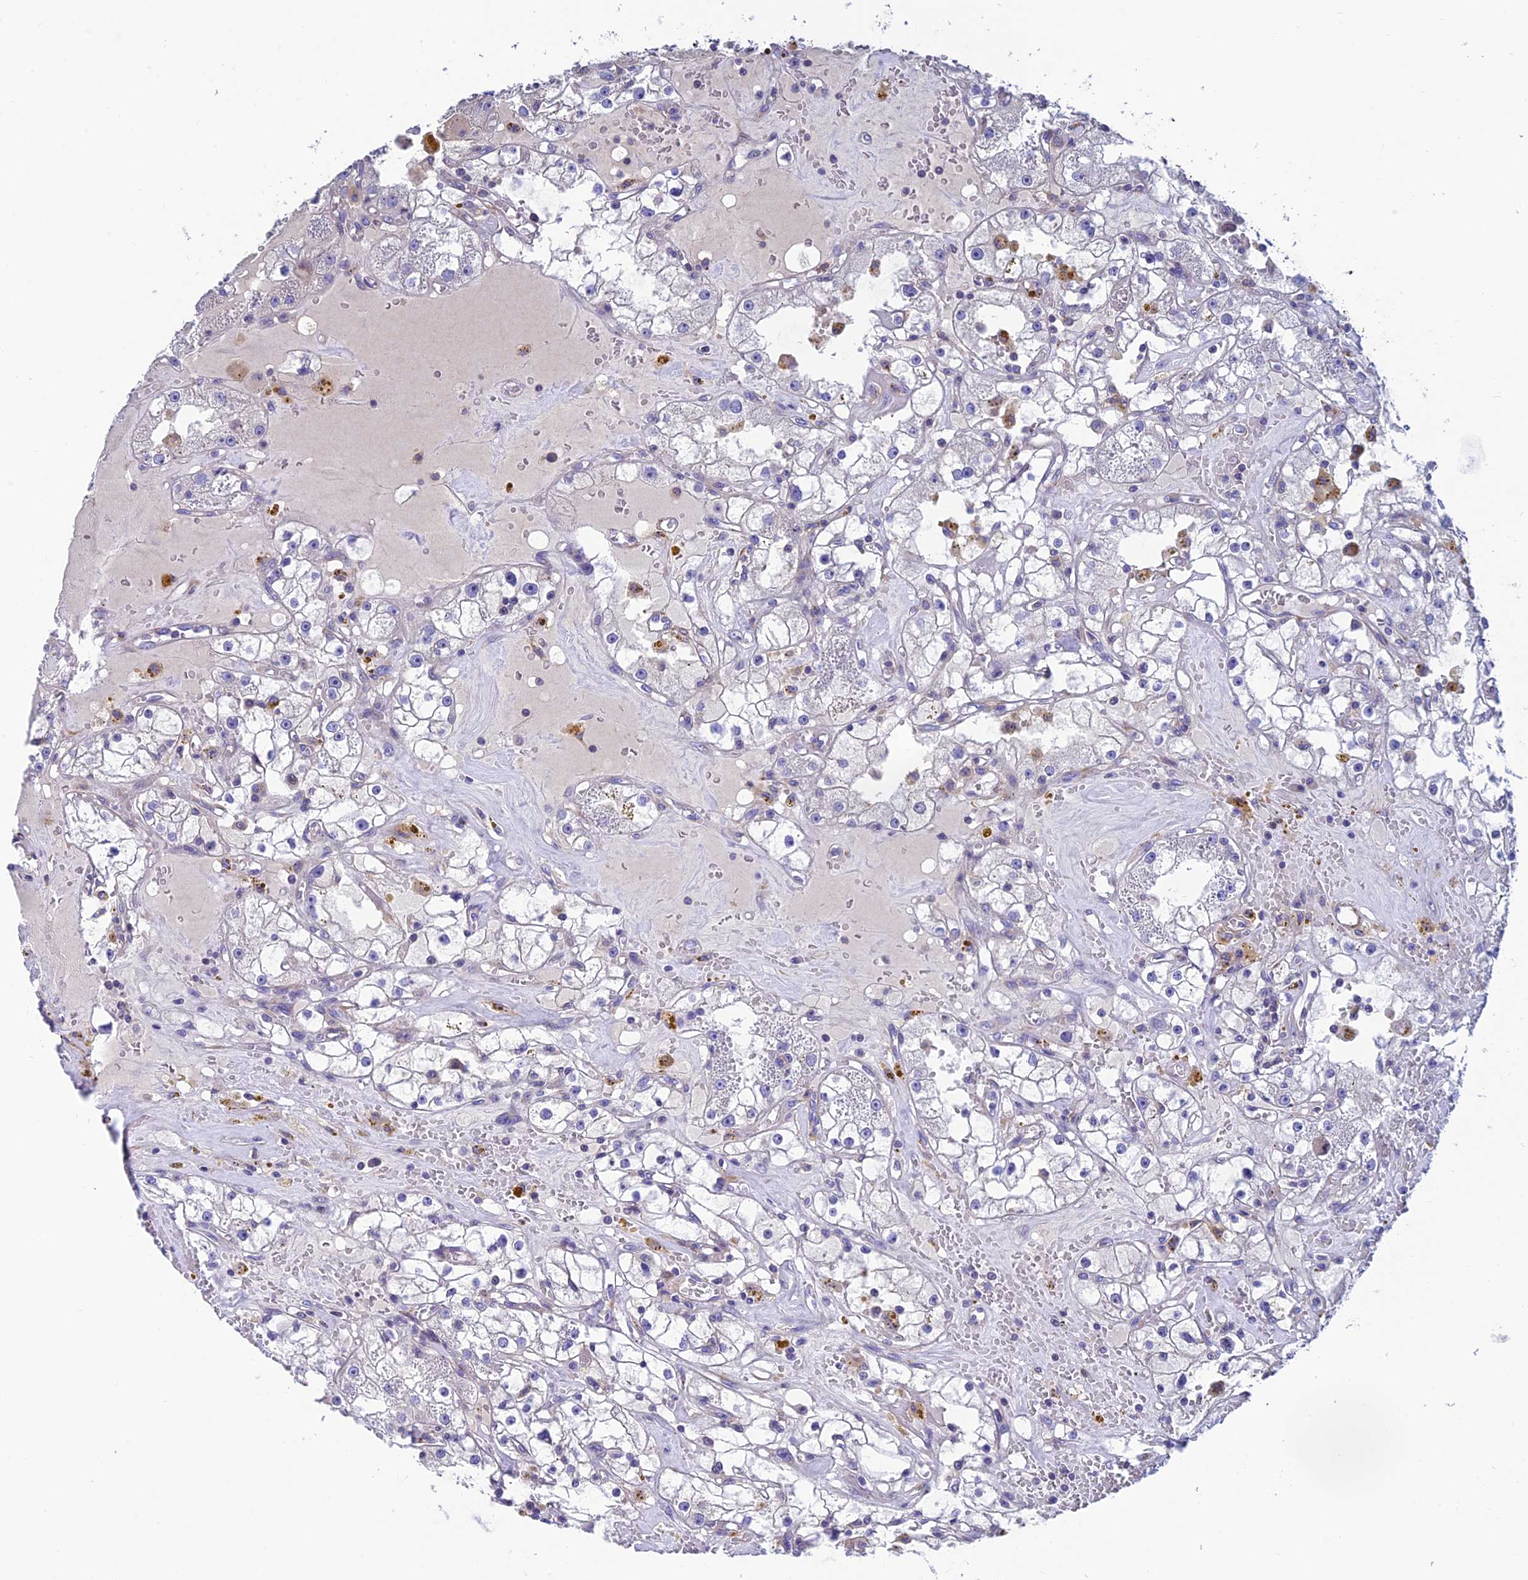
{"staining": {"intensity": "negative", "quantity": "none", "location": "none"}, "tissue": "renal cancer", "cell_type": "Tumor cells", "image_type": "cancer", "snomed": [{"axis": "morphology", "description": "Adenocarcinoma, NOS"}, {"axis": "topography", "description": "Kidney"}], "caption": "IHC of human adenocarcinoma (renal) demonstrates no positivity in tumor cells. The staining is performed using DAB brown chromogen with nuclei counter-stained in using hematoxylin.", "gene": "FAM178B", "patient": {"sex": "male", "age": 56}}